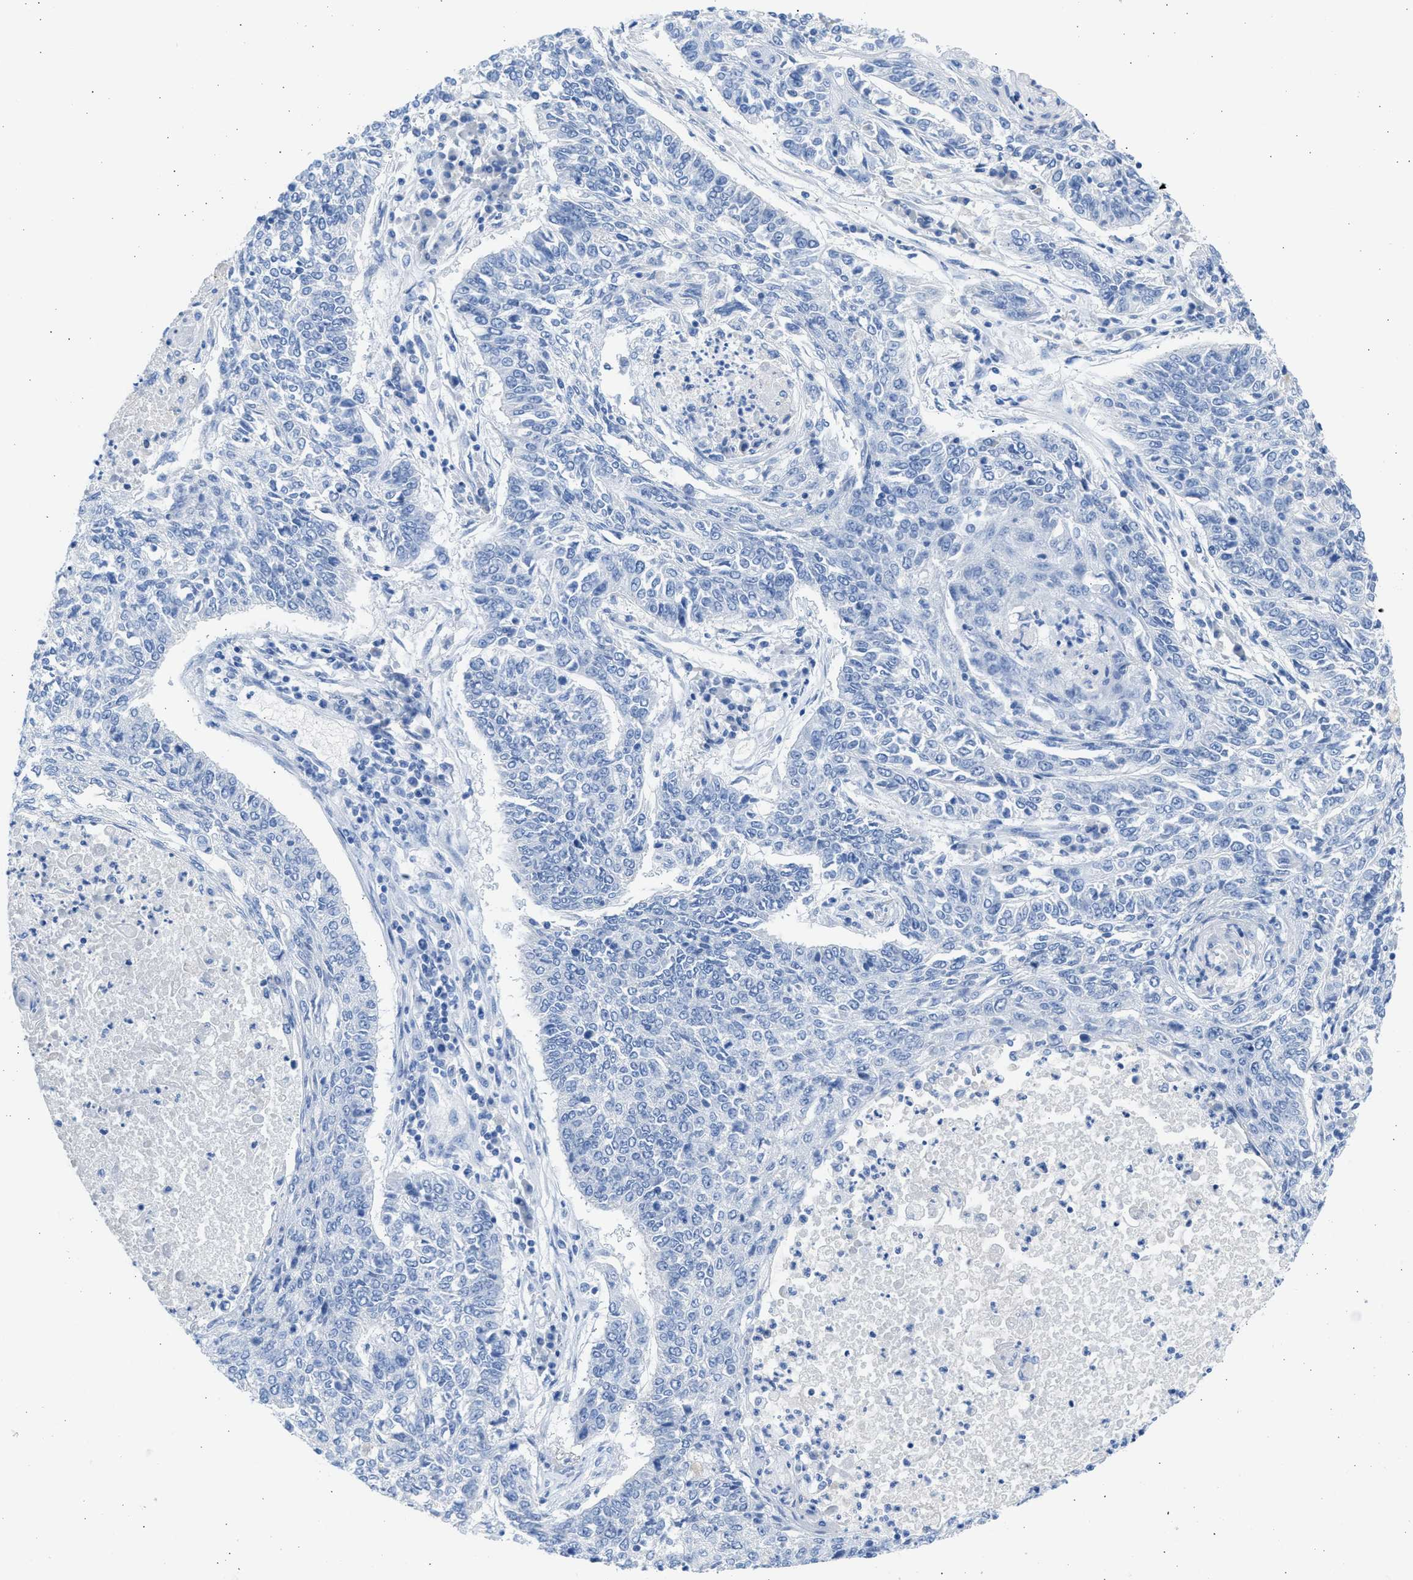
{"staining": {"intensity": "negative", "quantity": "none", "location": "none"}, "tissue": "lung cancer", "cell_type": "Tumor cells", "image_type": "cancer", "snomed": [{"axis": "morphology", "description": "Normal tissue, NOS"}, {"axis": "morphology", "description": "Squamous cell carcinoma, NOS"}, {"axis": "topography", "description": "Cartilage tissue"}, {"axis": "topography", "description": "Bronchus"}, {"axis": "topography", "description": "Lung"}], "caption": "IHC photomicrograph of neoplastic tissue: lung cancer (squamous cell carcinoma) stained with DAB (3,3'-diaminobenzidine) shows no significant protein expression in tumor cells.", "gene": "SPATA3", "patient": {"sex": "female", "age": 49}}